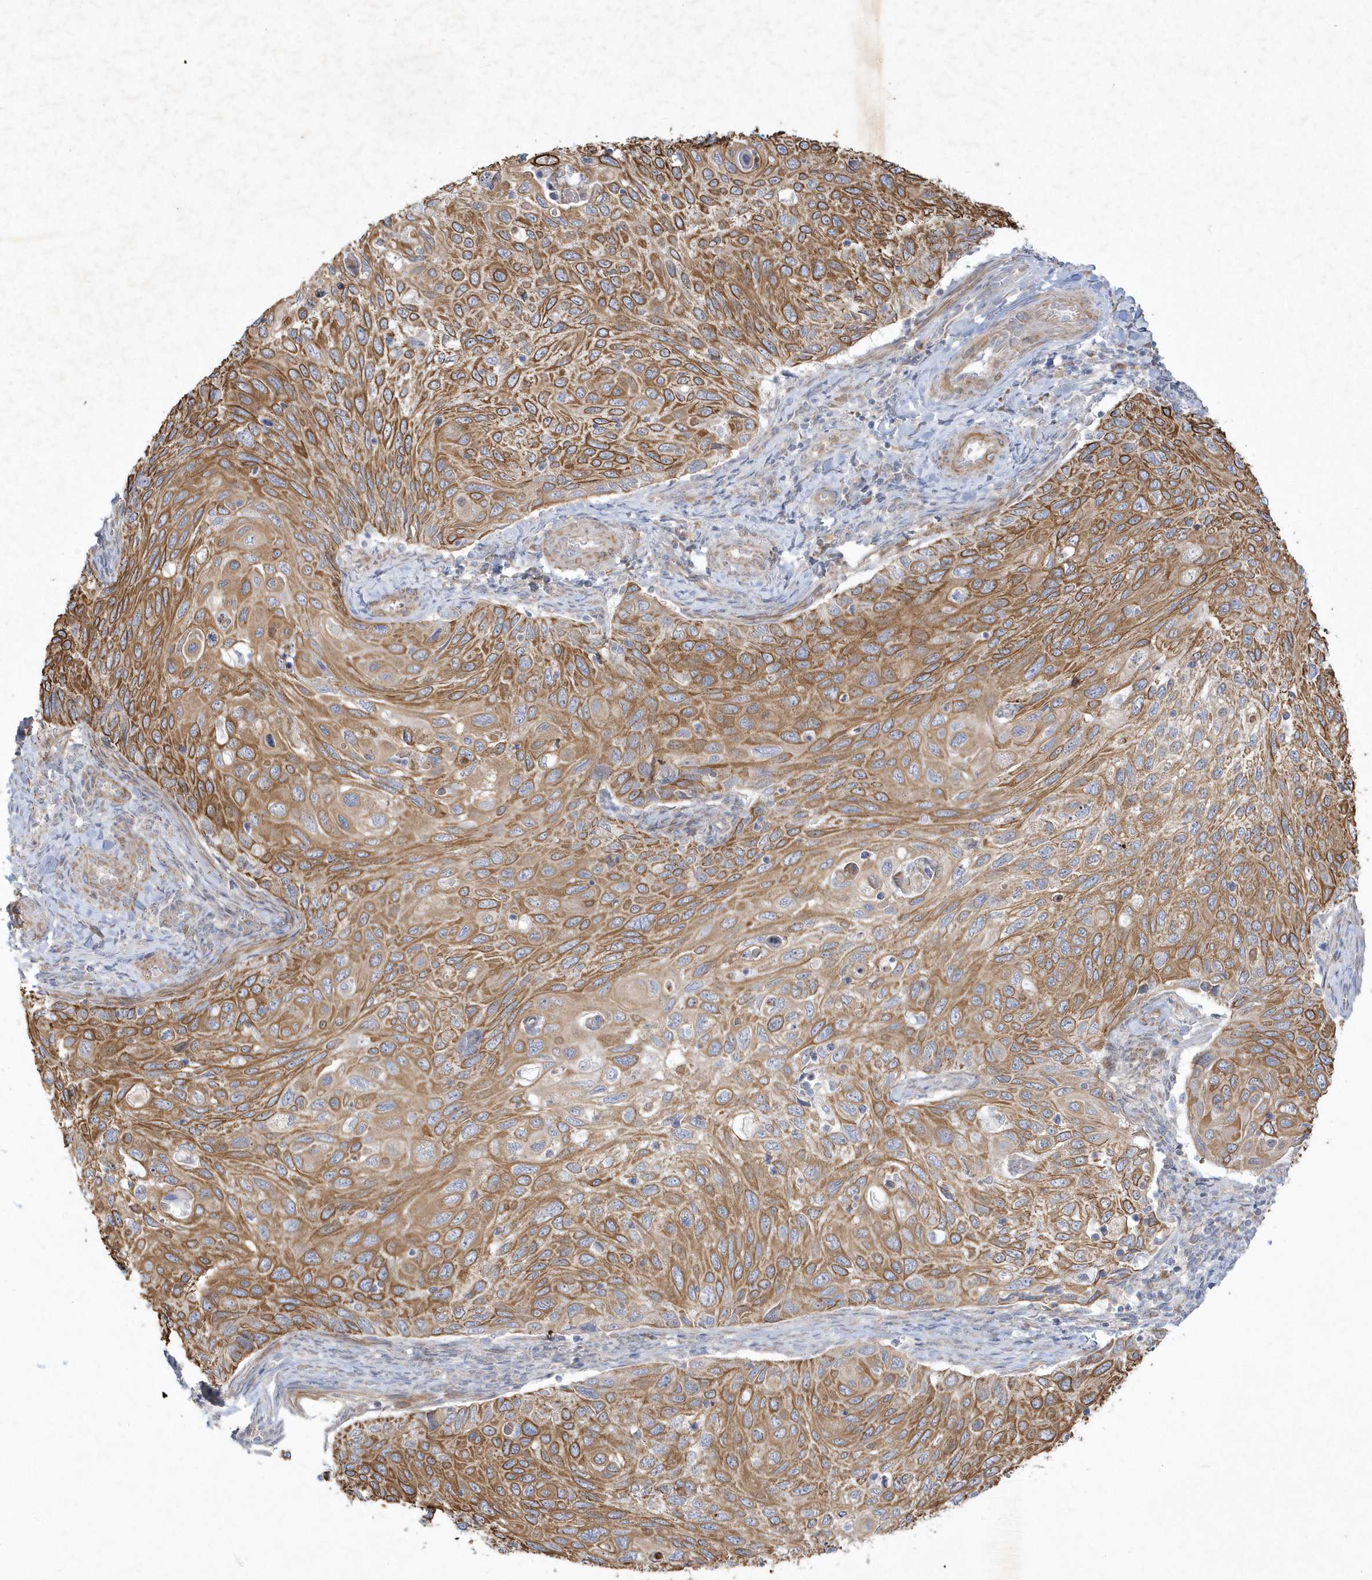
{"staining": {"intensity": "moderate", "quantity": ">75%", "location": "cytoplasmic/membranous"}, "tissue": "cervical cancer", "cell_type": "Tumor cells", "image_type": "cancer", "snomed": [{"axis": "morphology", "description": "Squamous cell carcinoma, NOS"}, {"axis": "topography", "description": "Cervix"}], "caption": "A photomicrograph of human cervical squamous cell carcinoma stained for a protein displays moderate cytoplasmic/membranous brown staining in tumor cells. (DAB IHC, brown staining for protein, blue staining for nuclei).", "gene": "LARS1", "patient": {"sex": "female", "age": 70}}